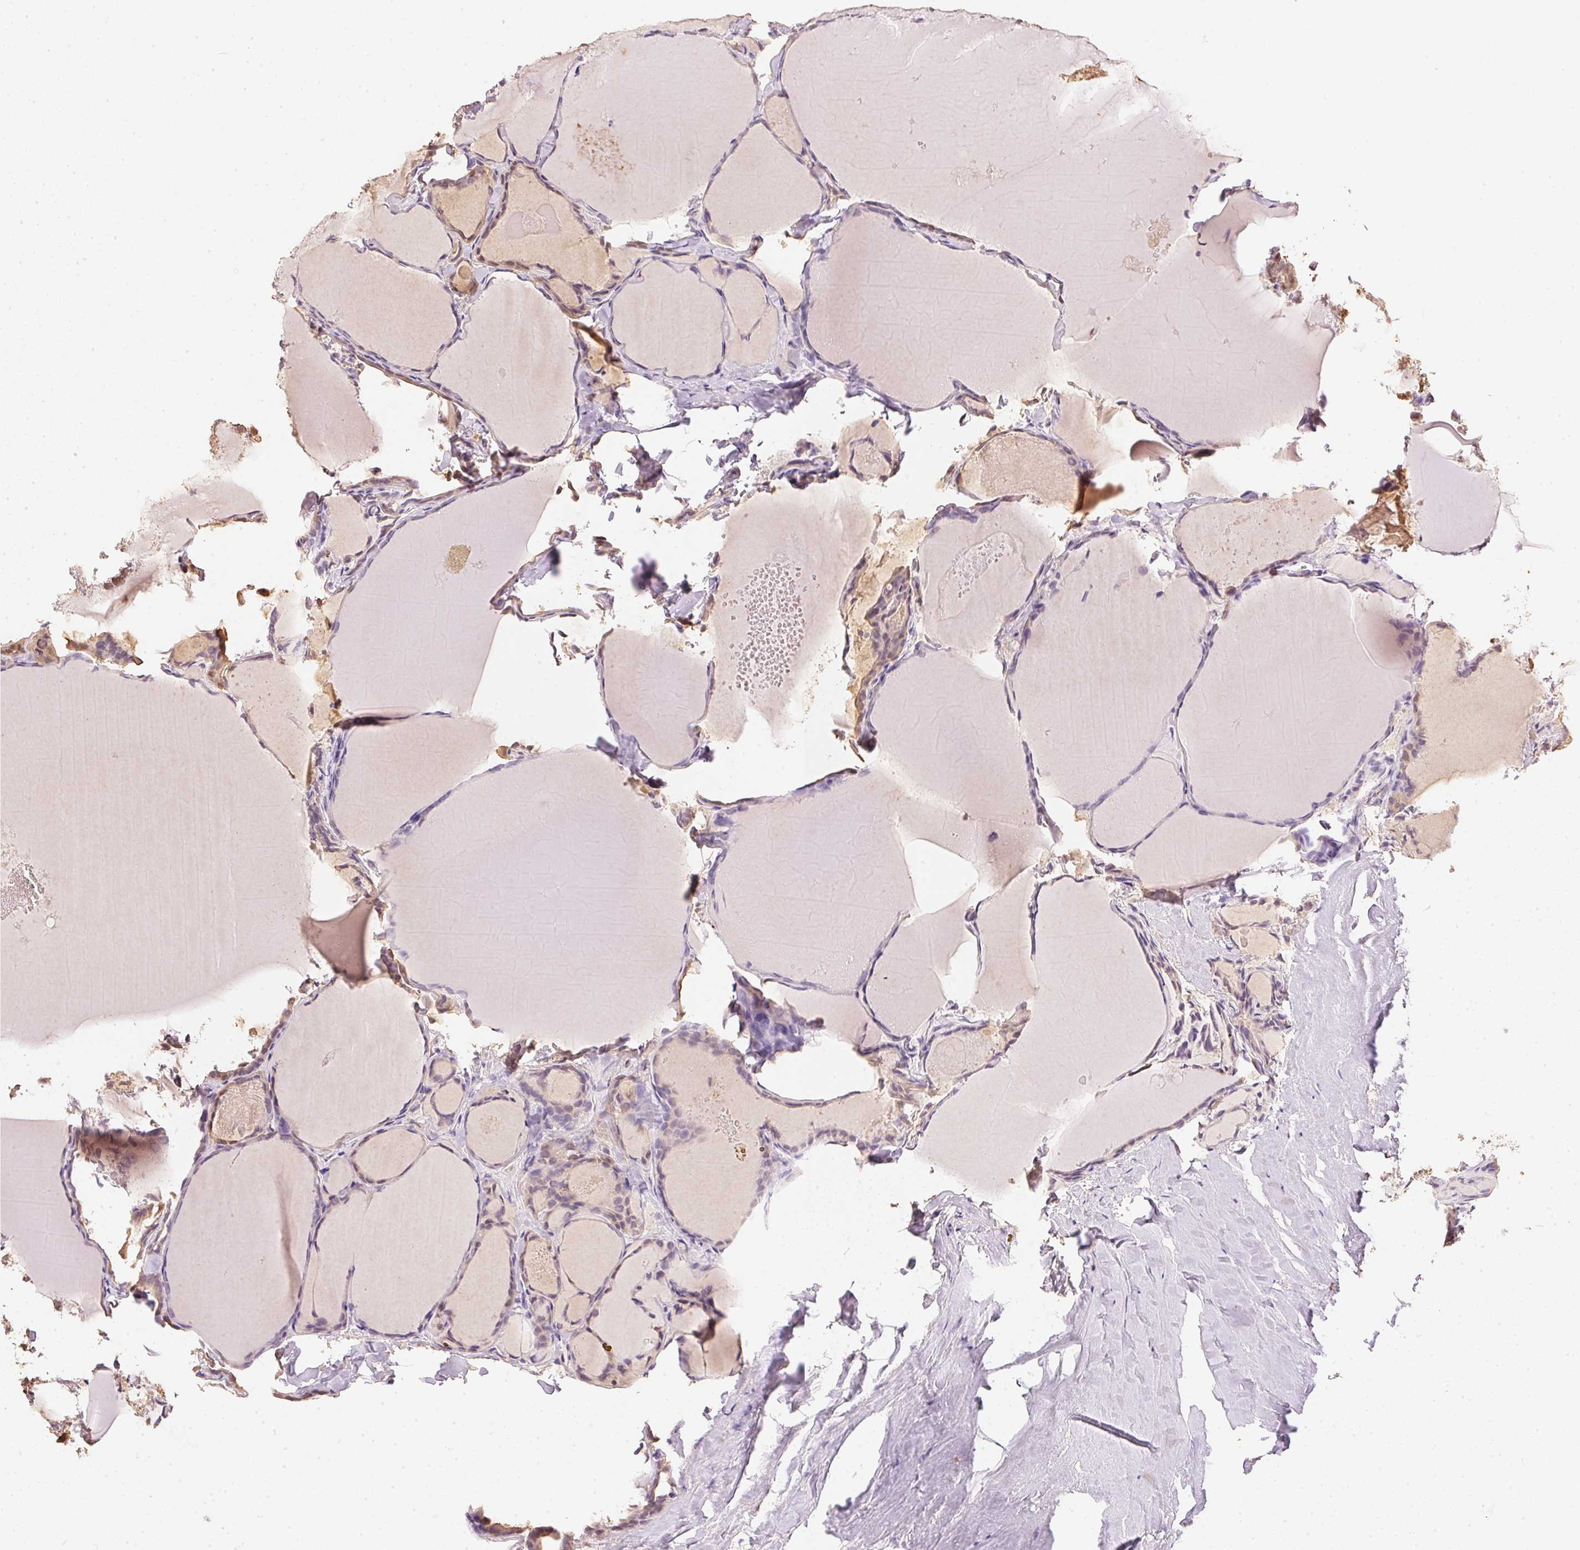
{"staining": {"intensity": "weak", "quantity": "<25%", "location": "cytoplasmic/membranous,nuclear"}, "tissue": "thyroid cancer", "cell_type": "Tumor cells", "image_type": "cancer", "snomed": [{"axis": "morphology", "description": "Papillary adenocarcinoma, NOS"}, {"axis": "topography", "description": "Thyroid gland"}], "caption": "Tumor cells are negative for protein expression in human thyroid papillary adenocarcinoma.", "gene": "S100A3", "patient": {"sex": "female", "age": 46}}